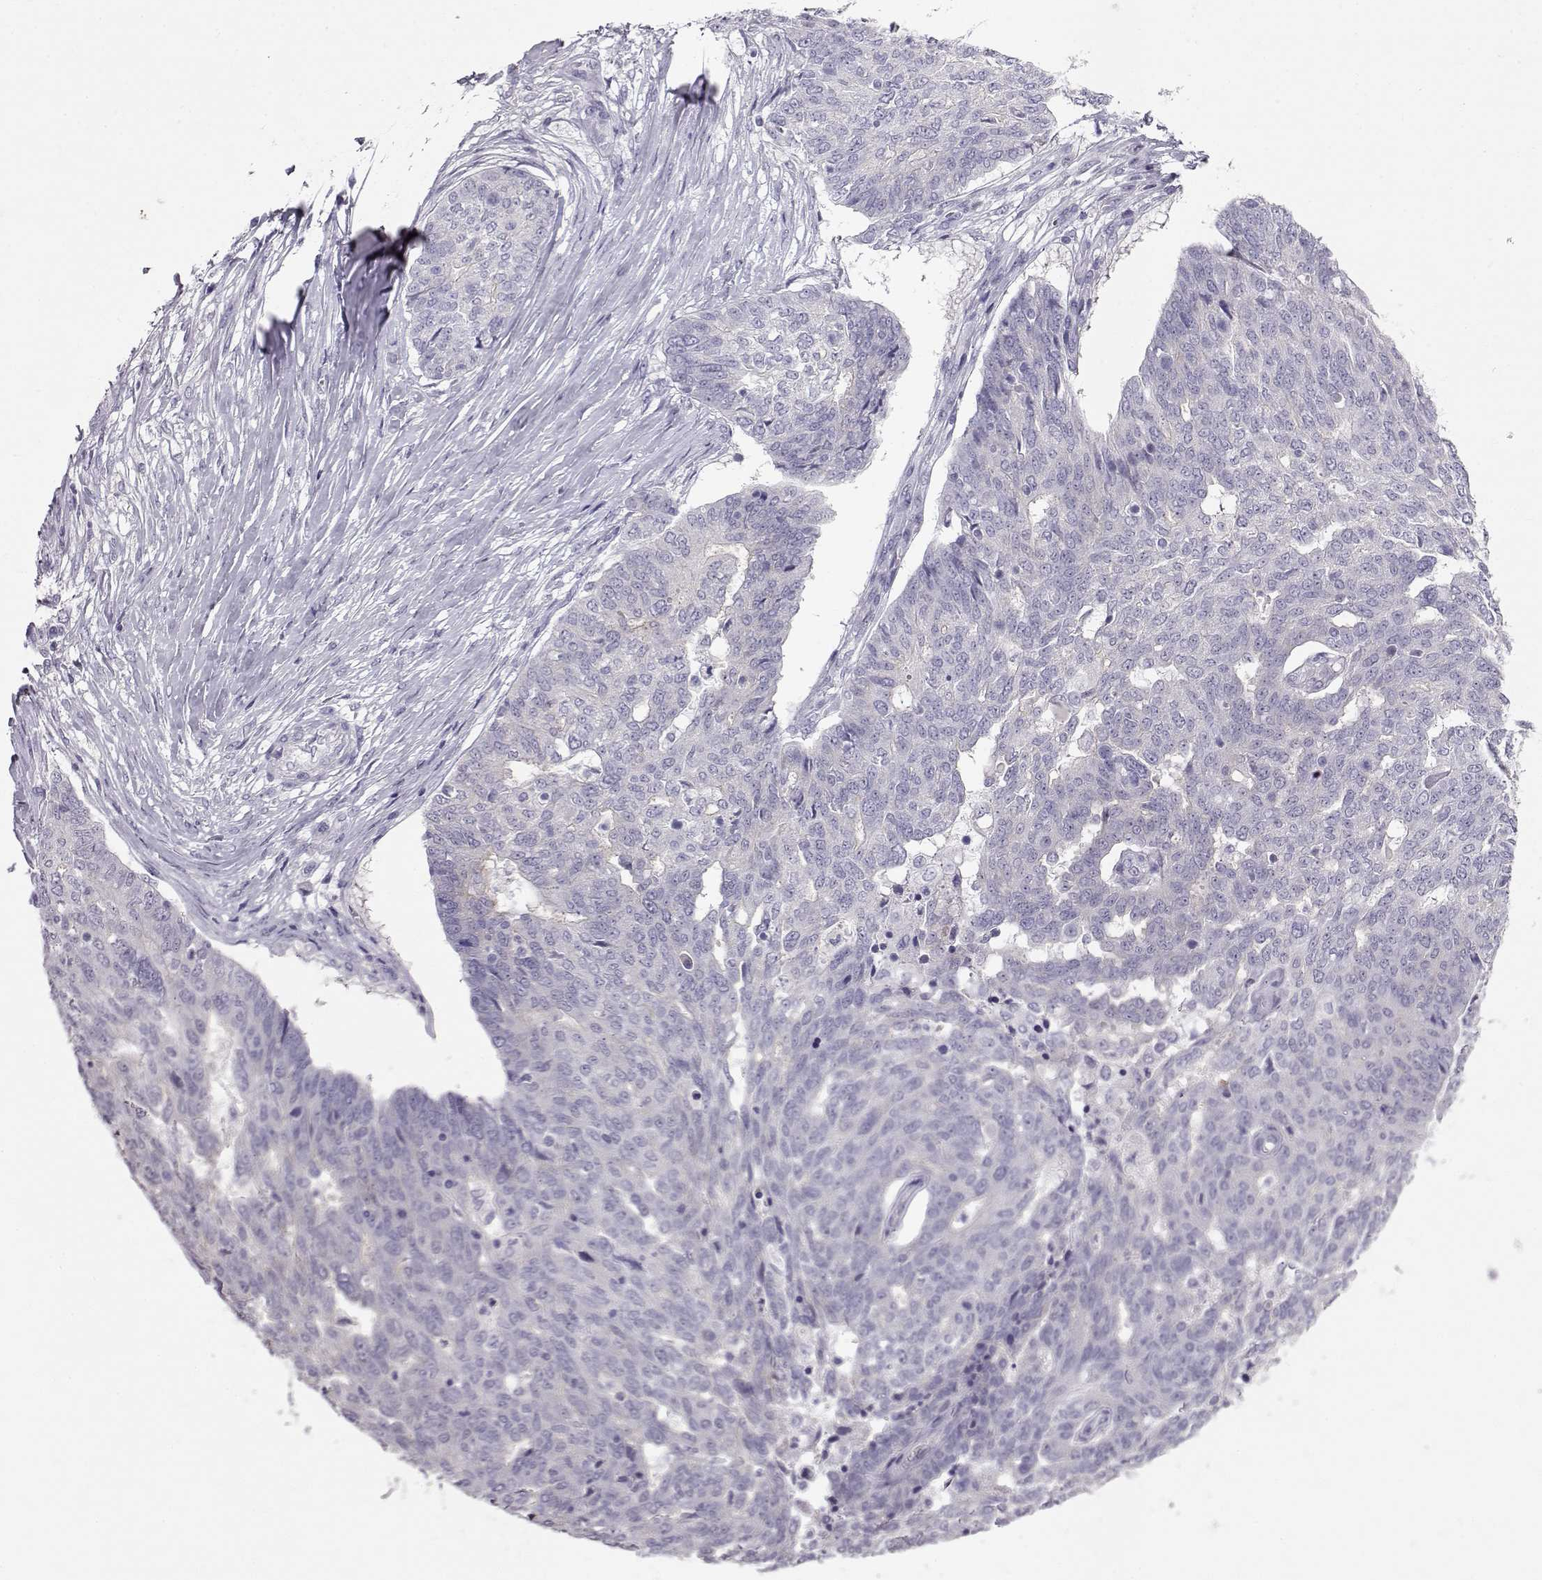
{"staining": {"intensity": "negative", "quantity": "none", "location": "none"}, "tissue": "ovarian cancer", "cell_type": "Tumor cells", "image_type": "cancer", "snomed": [{"axis": "morphology", "description": "Cystadenocarcinoma, serous, NOS"}, {"axis": "topography", "description": "Ovary"}], "caption": "Immunohistochemistry (IHC) photomicrograph of neoplastic tissue: human ovarian cancer stained with DAB shows no significant protein staining in tumor cells.", "gene": "RD3", "patient": {"sex": "female", "age": 67}}